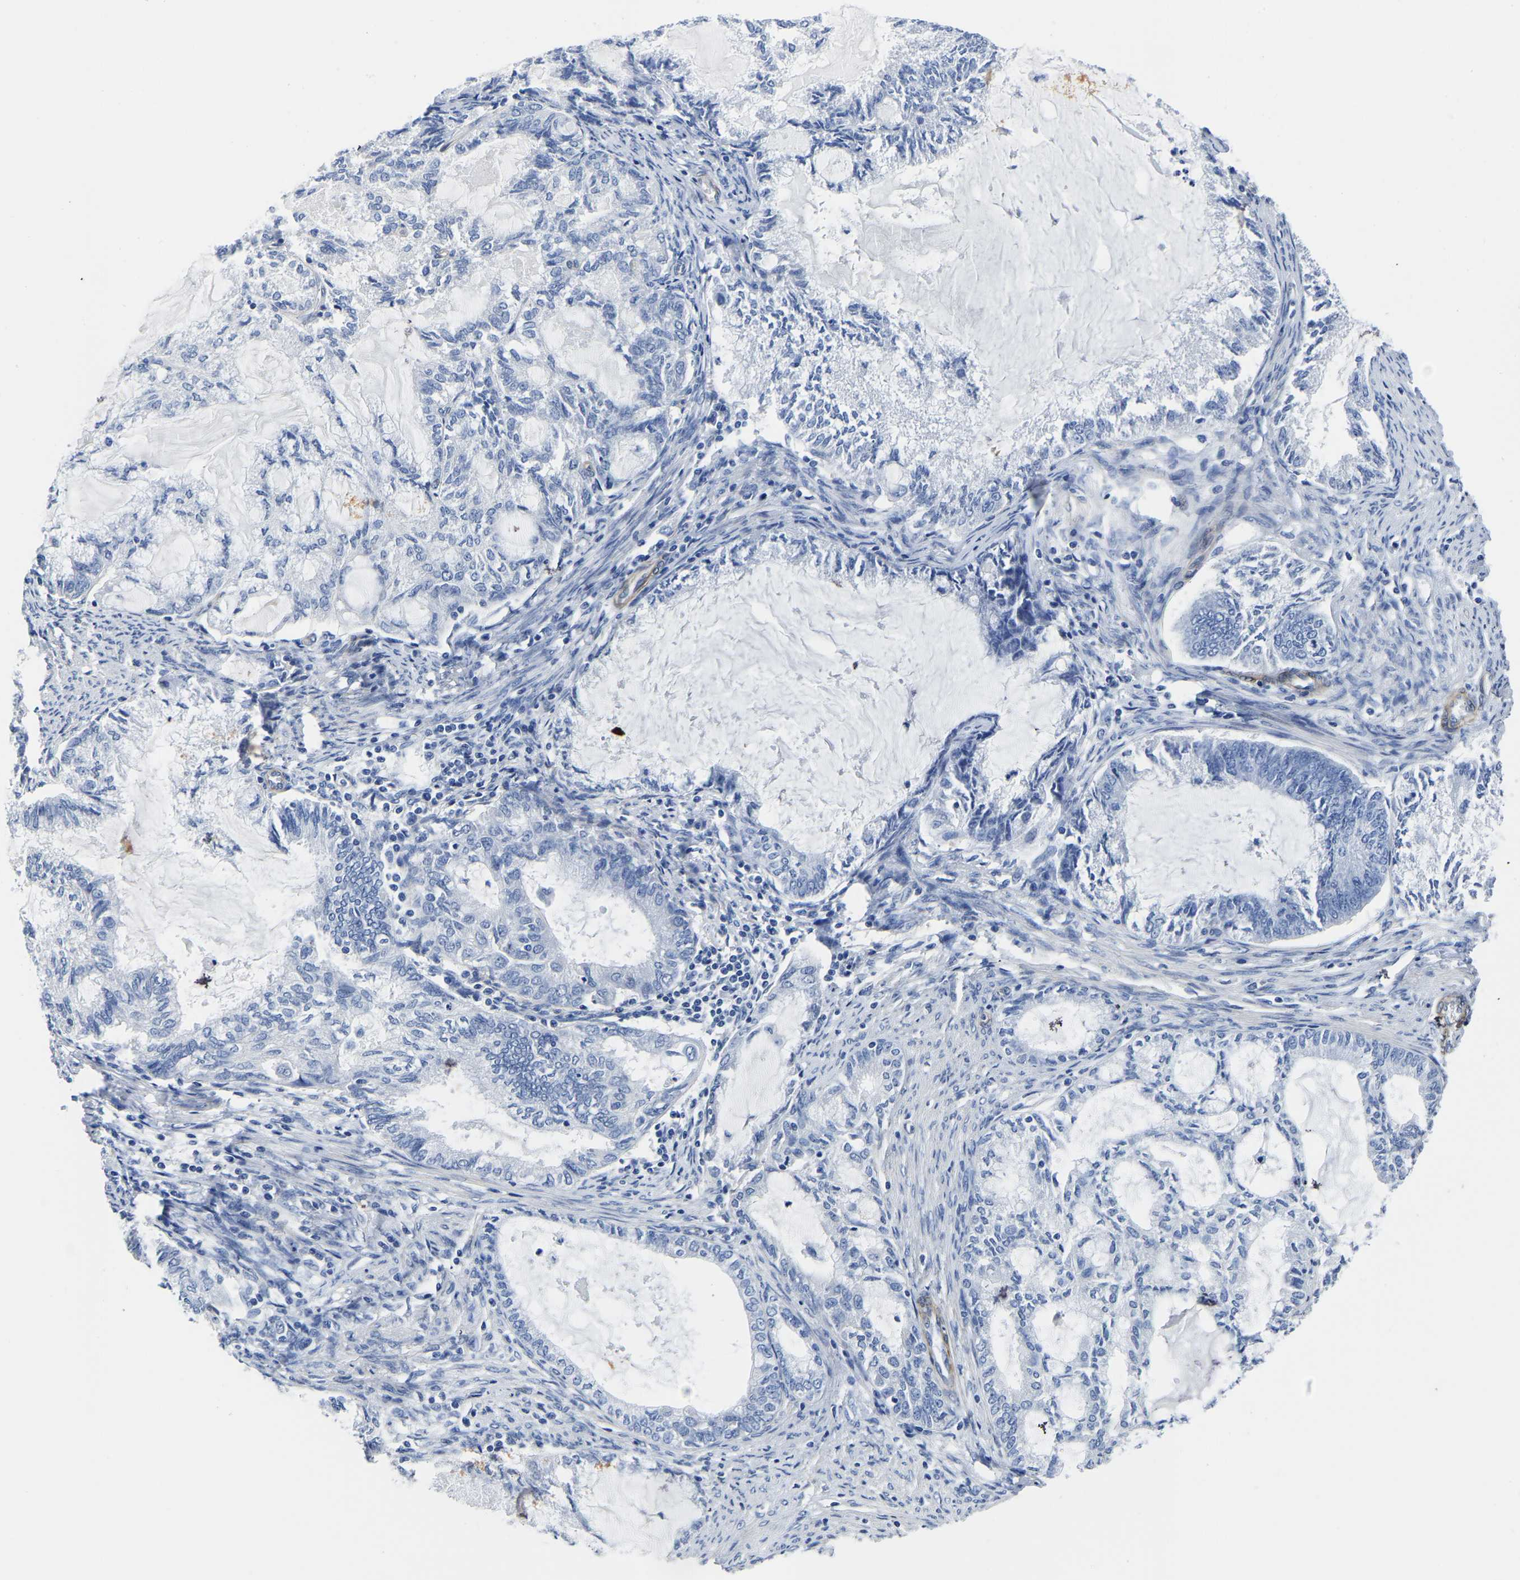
{"staining": {"intensity": "negative", "quantity": "none", "location": "none"}, "tissue": "endometrial cancer", "cell_type": "Tumor cells", "image_type": "cancer", "snomed": [{"axis": "morphology", "description": "Adenocarcinoma, NOS"}, {"axis": "topography", "description": "Endometrium"}], "caption": "This is a image of immunohistochemistry staining of endometrial cancer, which shows no staining in tumor cells. (DAB (3,3'-diaminobenzidine) immunohistochemistry (IHC) visualized using brightfield microscopy, high magnification).", "gene": "SLC45A3", "patient": {"sex": "female", "age": 86}}